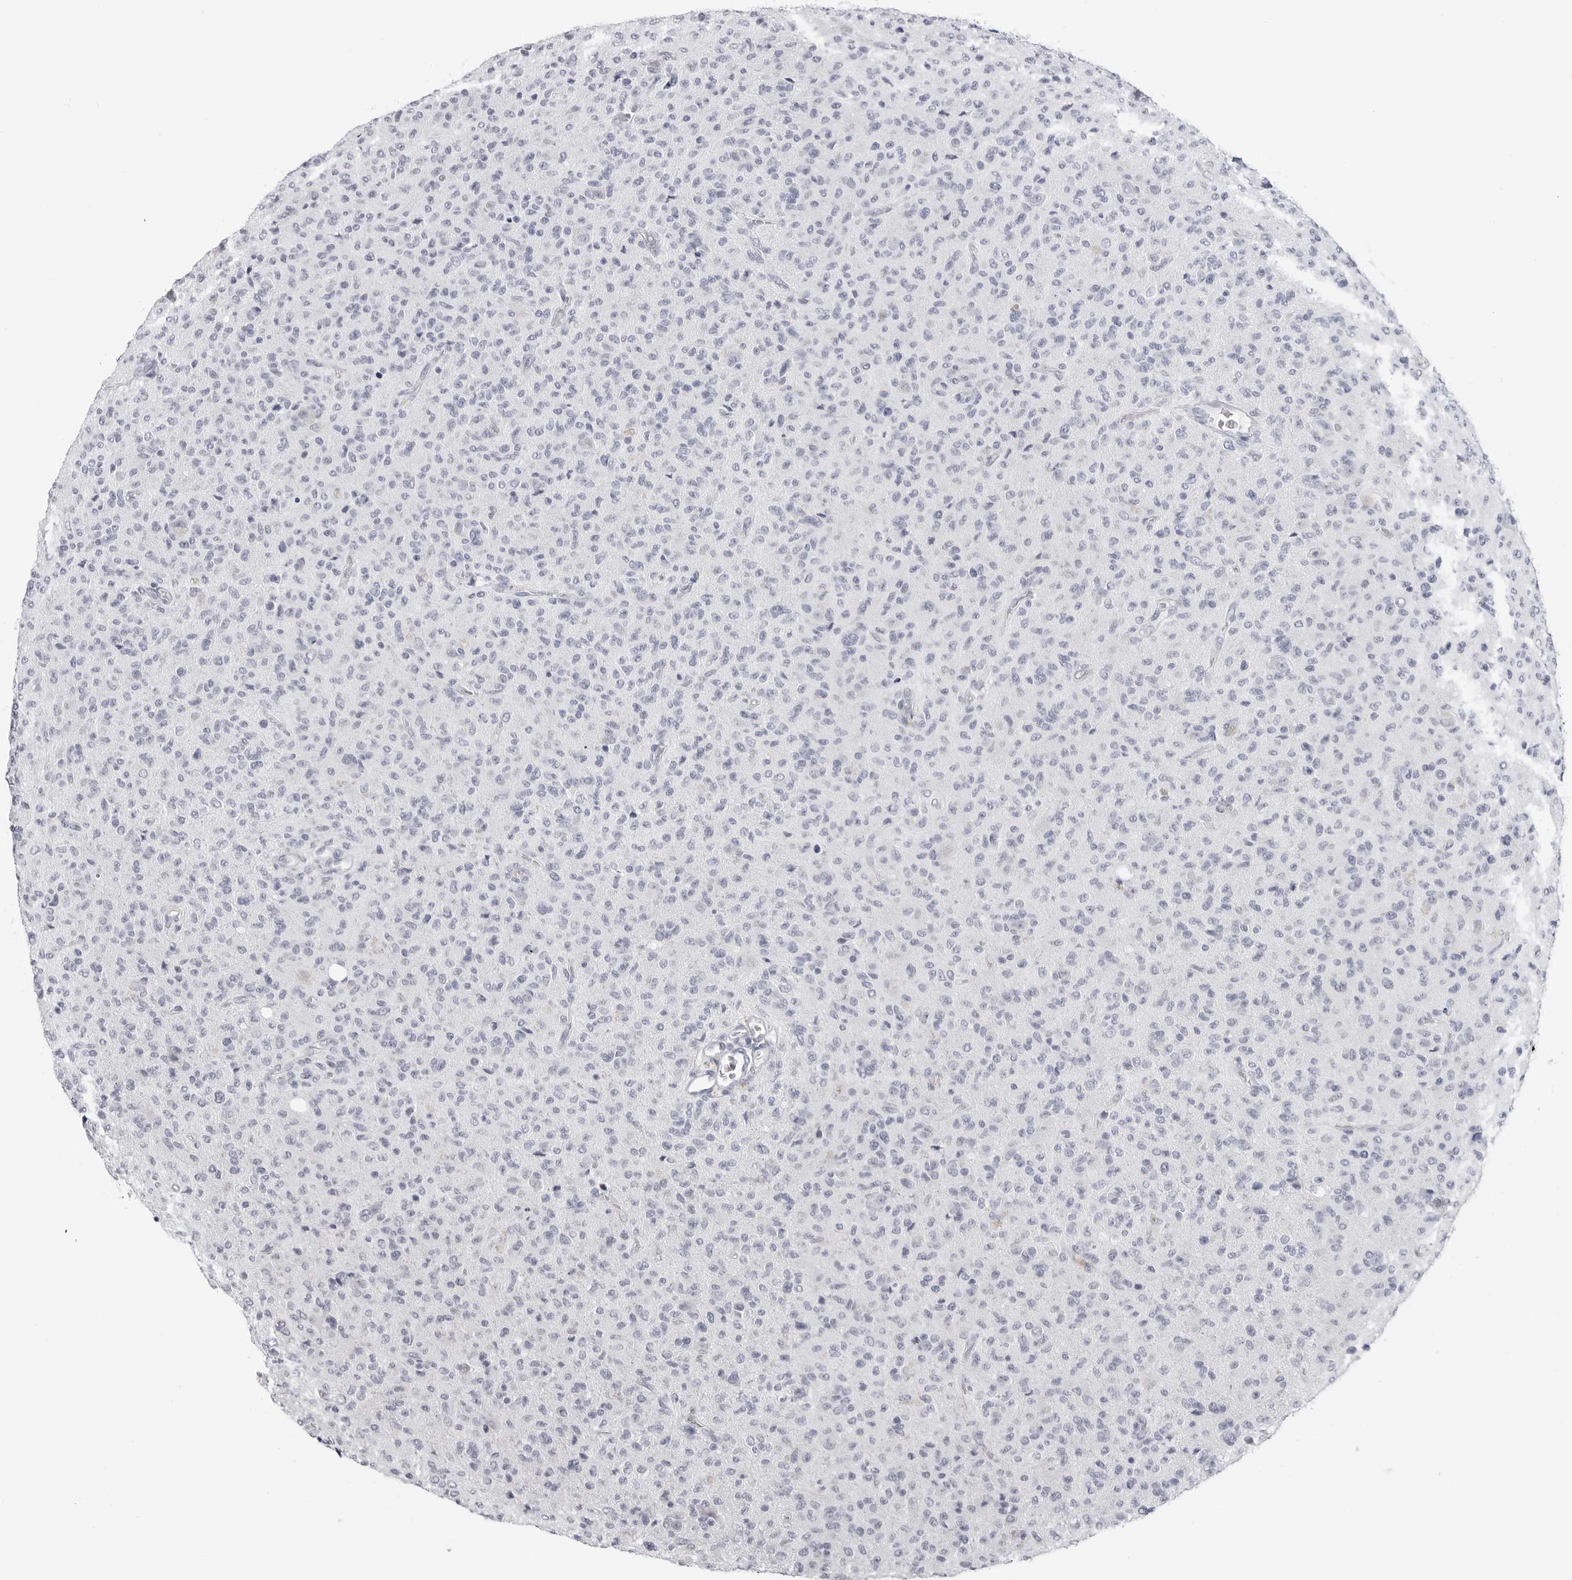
{"staining": {"intensity": "negative", "quantity": "none", "location": "none"}, "tissue": "glioma", "cell_type": "Tumor cells", "image_type": "cancer", "snomed": [{"axis": "morphology", "description": "Glioma, malignant, High grade"}, {"axis": "topography", "description": "Brain"}], "caption": "High magnification brightfield microscopy of glioma stained with DAB (3,3'-diaminobenzidine) (brown) and counterstained with hematoxylin (blue): tumor cells show no significant positivity.", "gene": "PGA3", "patient": {"sex": "female", "age": 57}}